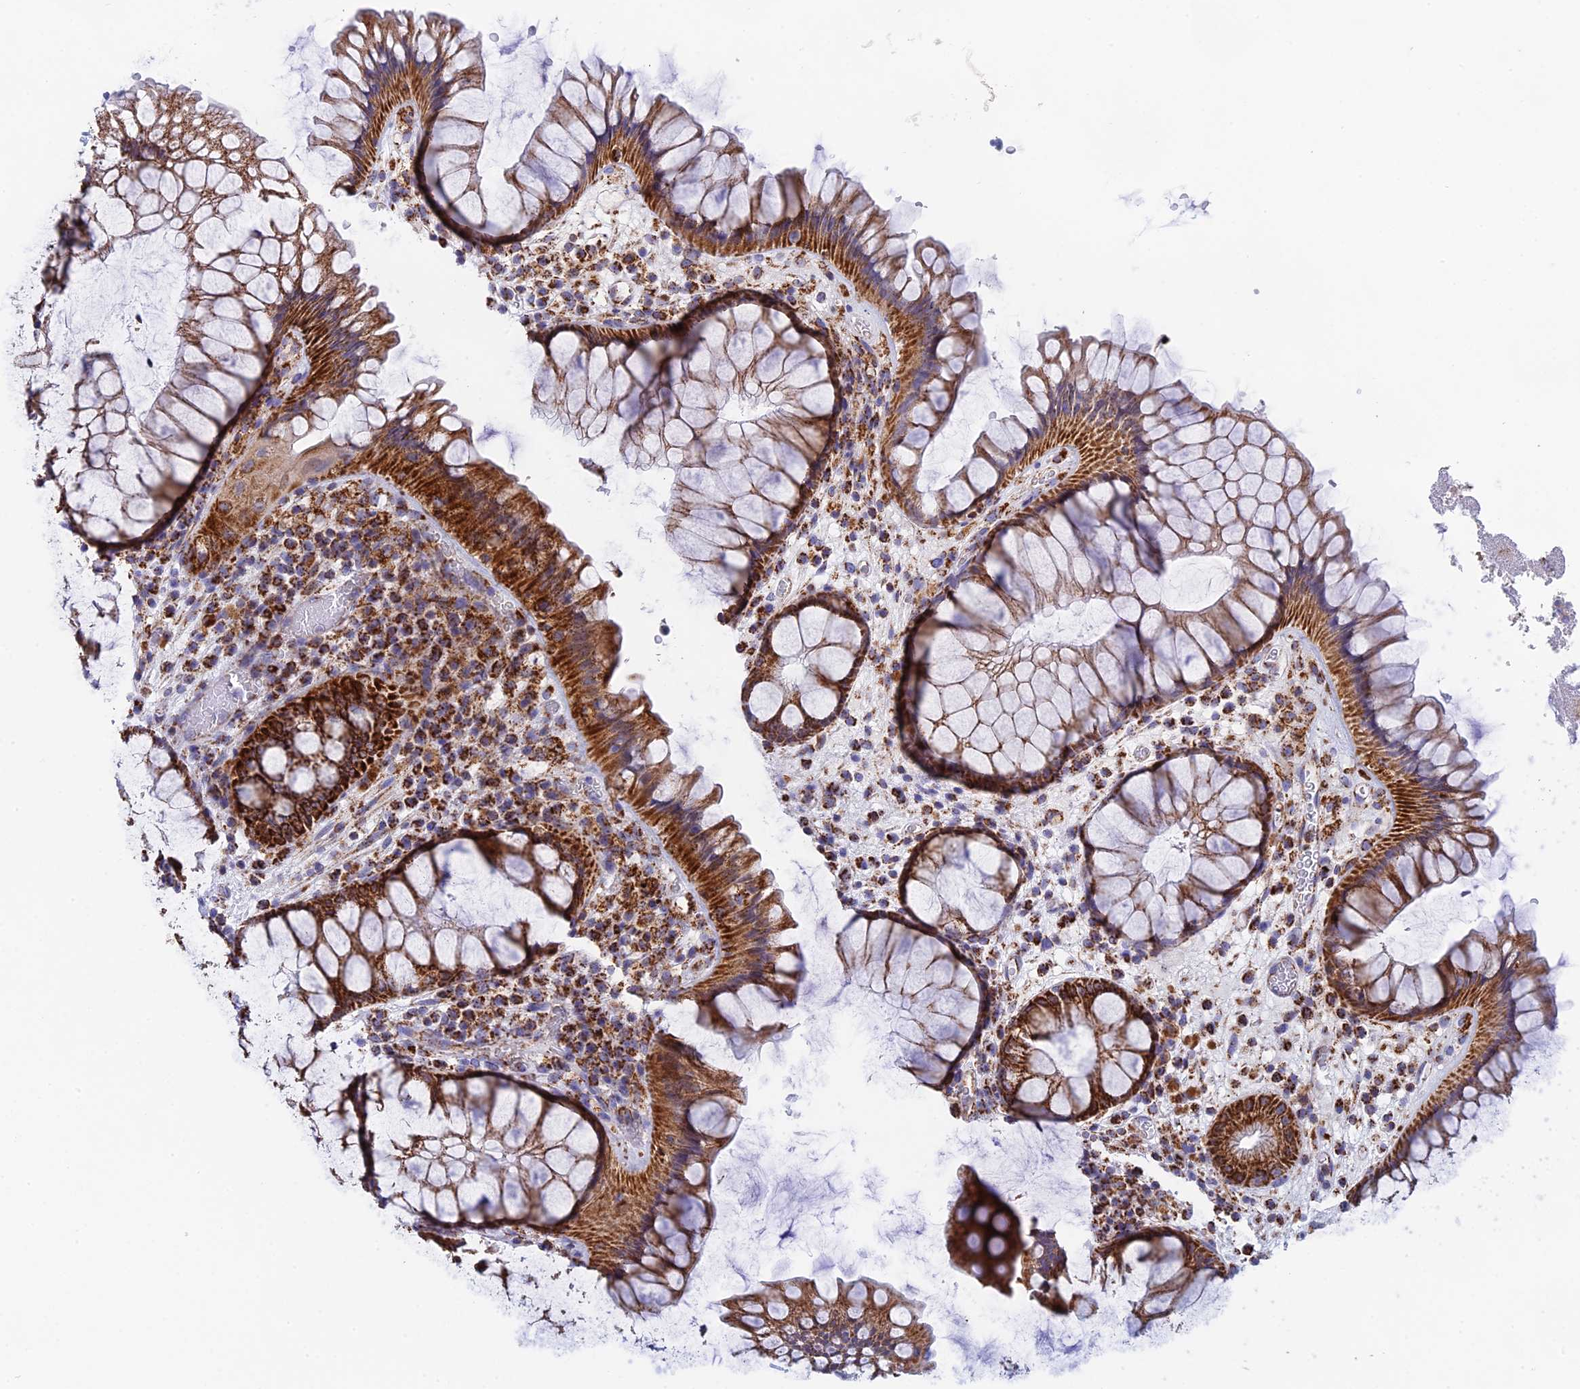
{"staining": {"intensity": "strong", "quantity": ">75%", "location": "cytoplasmic/membranous"}, "tissue": "rectum", "cell_type": "Glandular cells", "image_type": "normal", "snomed": [{"axis": "morphology", "description": "Normal tissue, NOS"}, {"axis": "topography", "description": "Rectum"}], "caption": "A brown stain labels strong cytoplasmic/membranous staining of a protein in glandular cells of unremarkable human rectum. The protein of interest is shown in brown color, while the nuclei are stained blue.", "gene": "NDUFA5", "patient": {"sex": "male", "age": 51}}